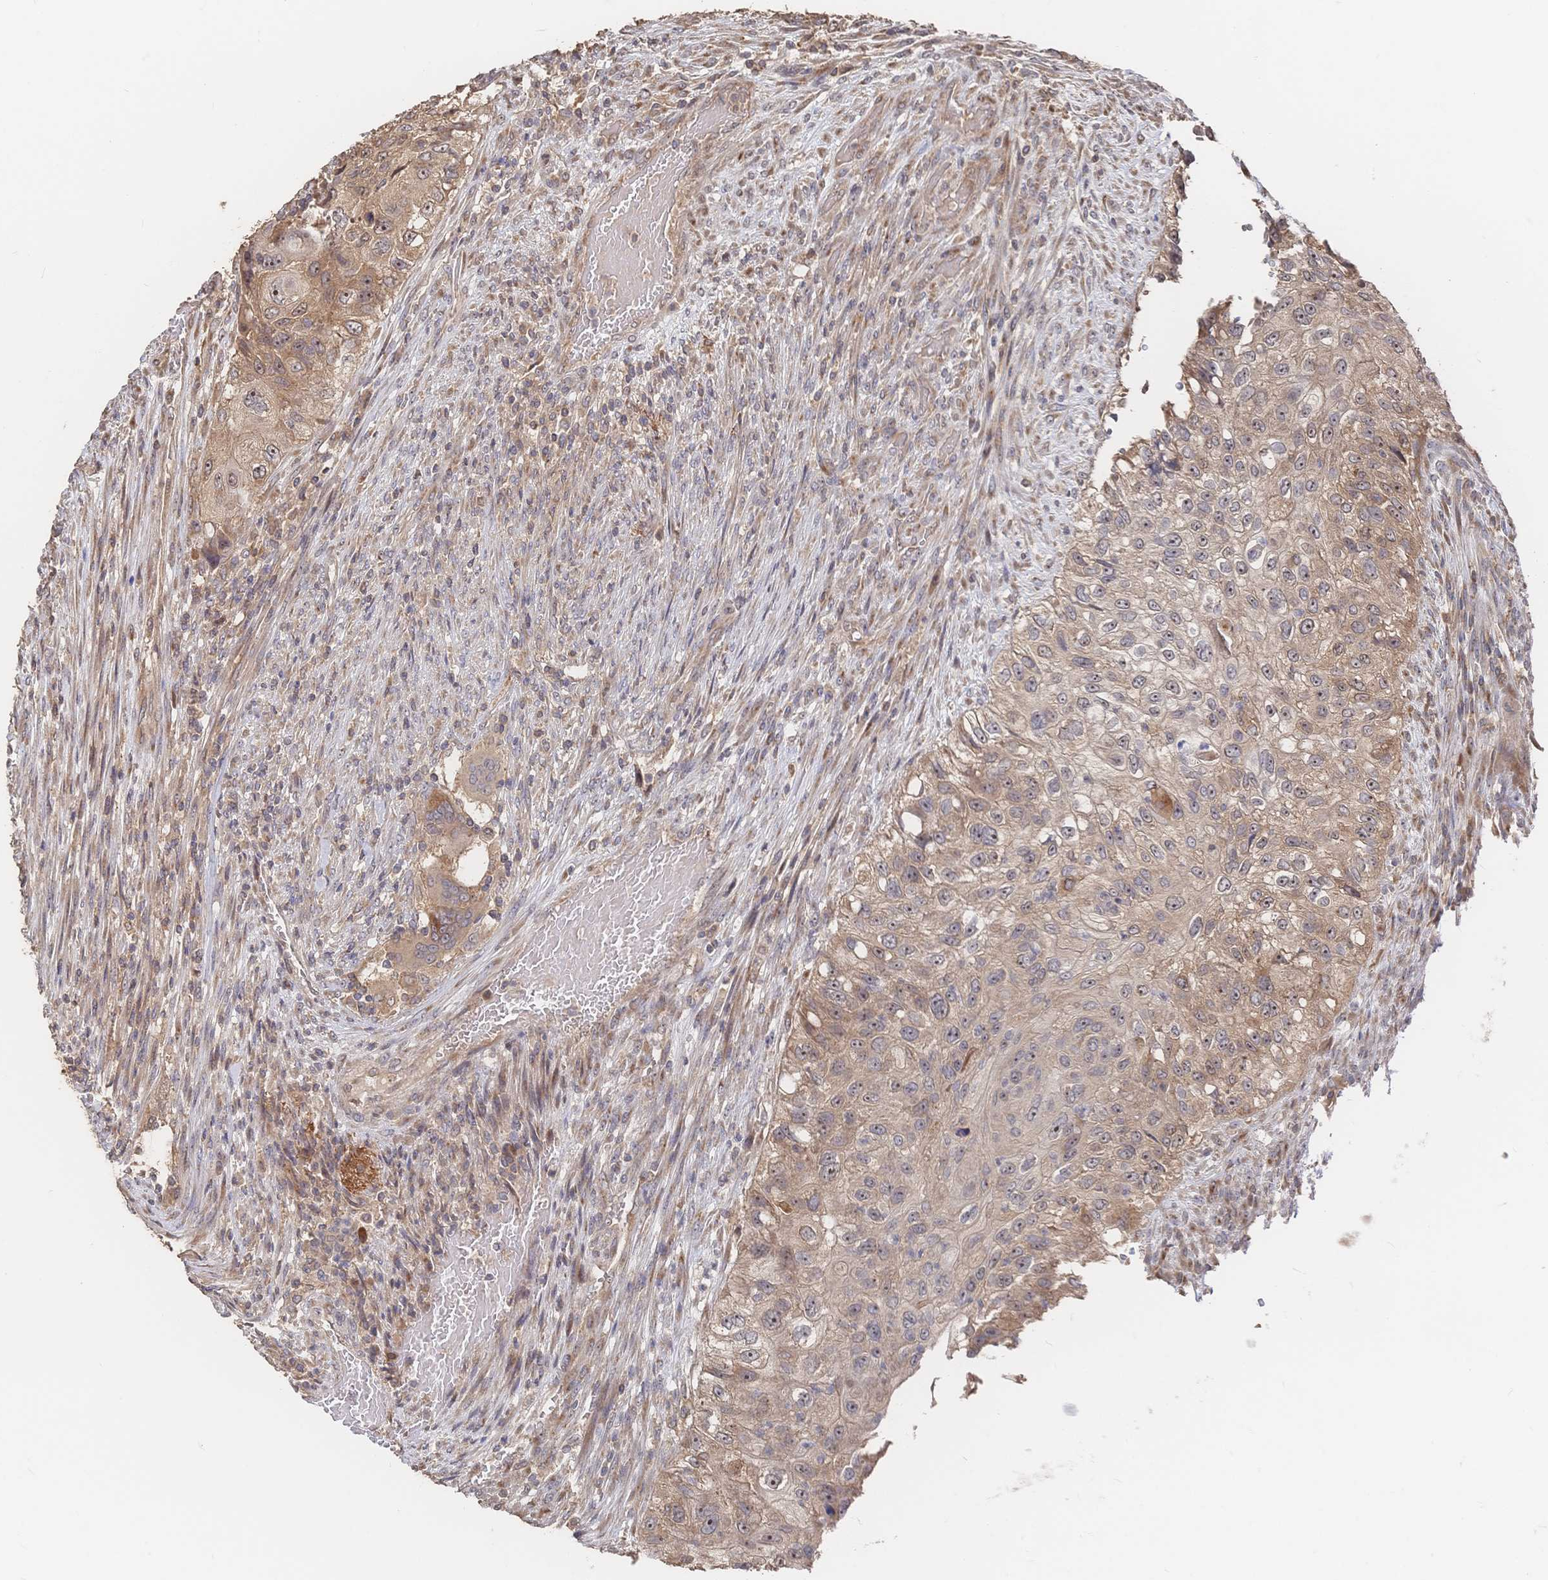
{"staining": {"intensity": "moderate", "quantity": "25%-75%", "location": "cytoplasmic/membranous,nuclear"}, "tissue": "urothelial cancer", "cell_type": "Tumor cells", "image_type": "cancer", "snomed": [{"axis": "morphology", "description": "Urothelial carcinoma, High grade"}, {"axis": "topography", "description": "Urinary bladder"}], "caption": "A brown stain shows moderate cytoplasmic/membranous and nuclear expression of a protein in human urothelial carcinoma (high-grade) tumor cells. (DAB = brown stain, brightfield microscopy at high magnification).", "gene": "DNAJA4", "patient": {"sex": "female", "age": 60}}